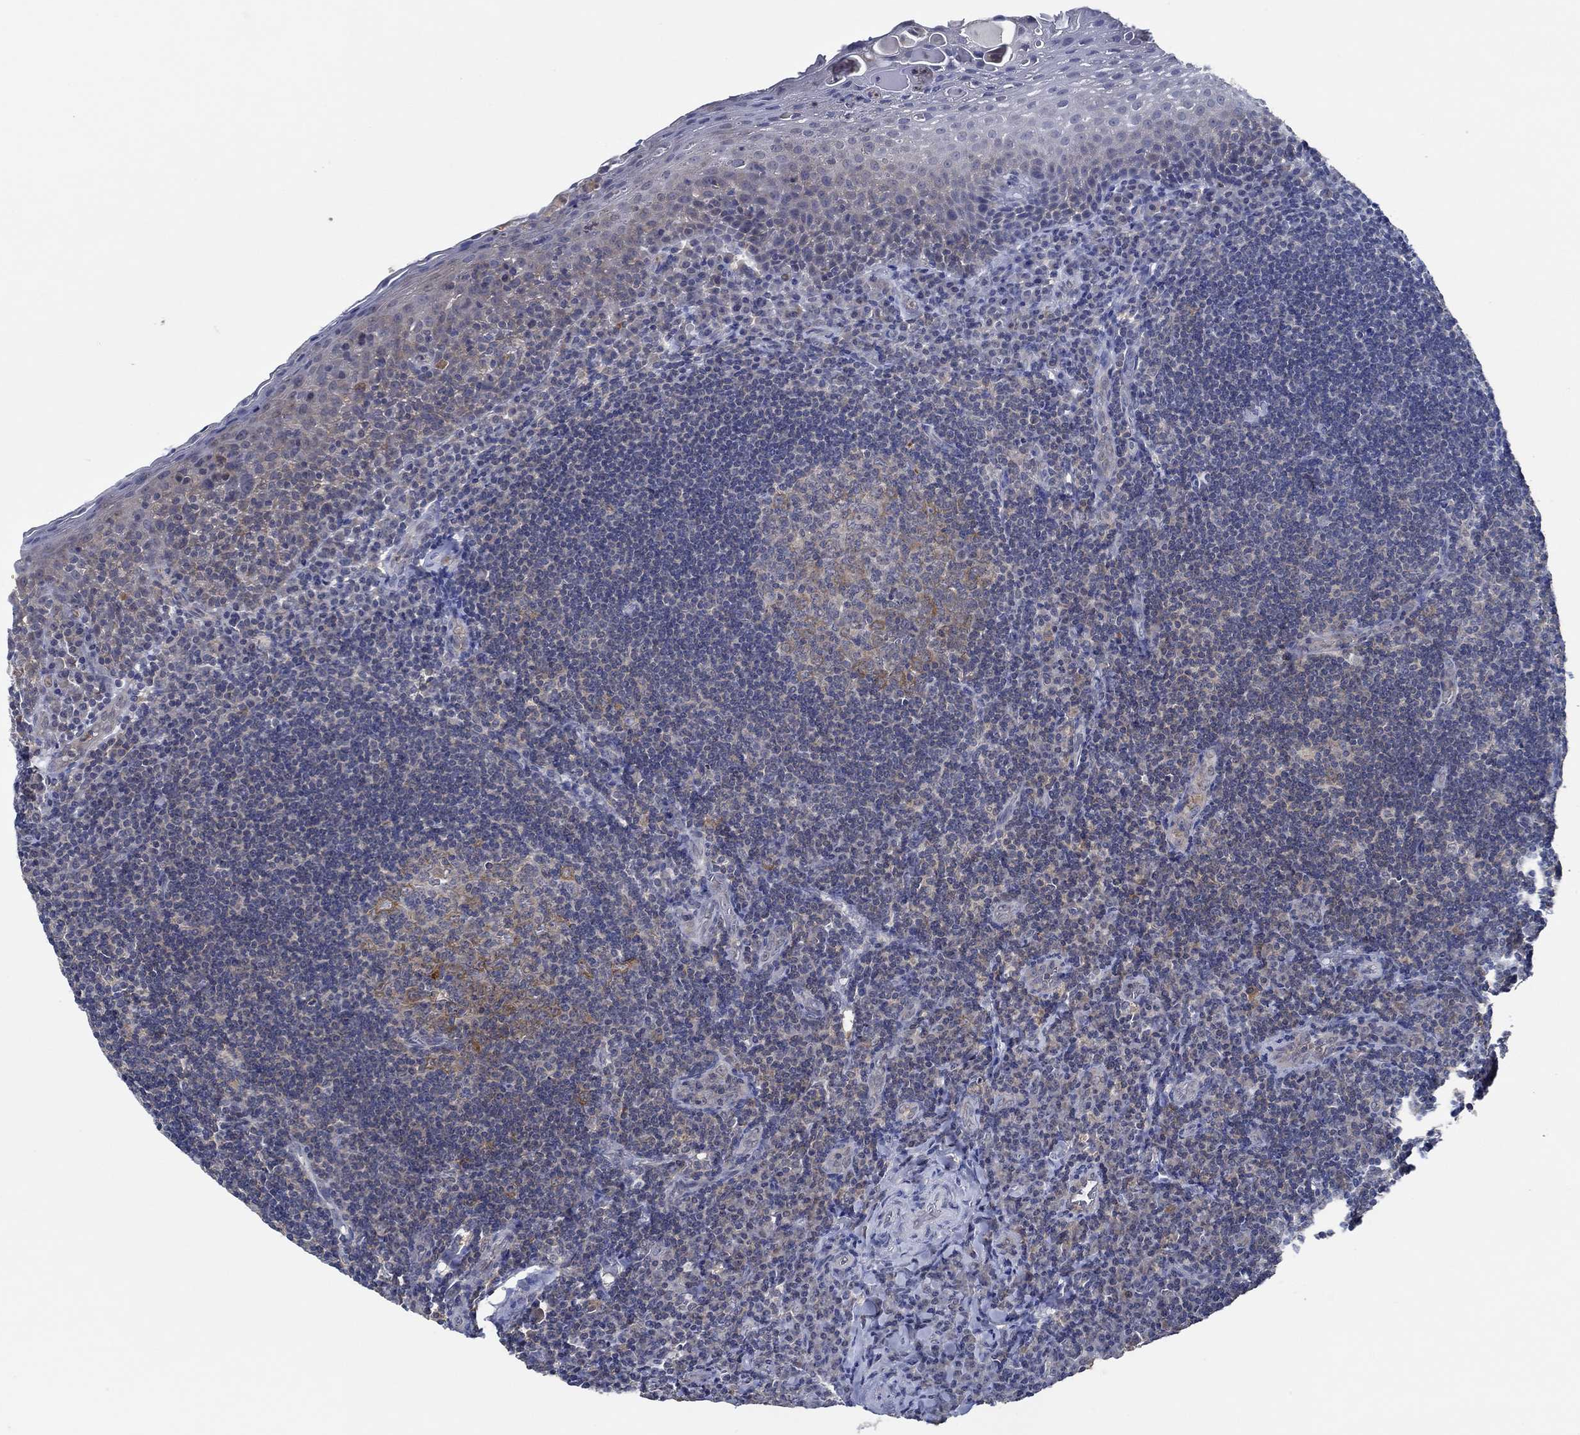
{"staining": {"intensity": "moderate", "quantity": "25%-75%", "location": "cytoplasmic/membranous"}, "tissue": "tonsil", "cell_type": "Germinal center cells", "image_type": "normal", "snomed": [{"axis": "morphology", "description": "Normal tissue, NOS"}, {"axis": "morphology", "description": "Inflammation, NOS"}, {"axis": "topography", "description": "Tonsil"}], "caption": "Protein expression analysis of normal tonsil demonstrates moderate cytoplasmic/membranous positivity in about 25%-75% of germinal center cells.", "gene": "DACT1", "patient": {"sex": "female", "age": 31}}